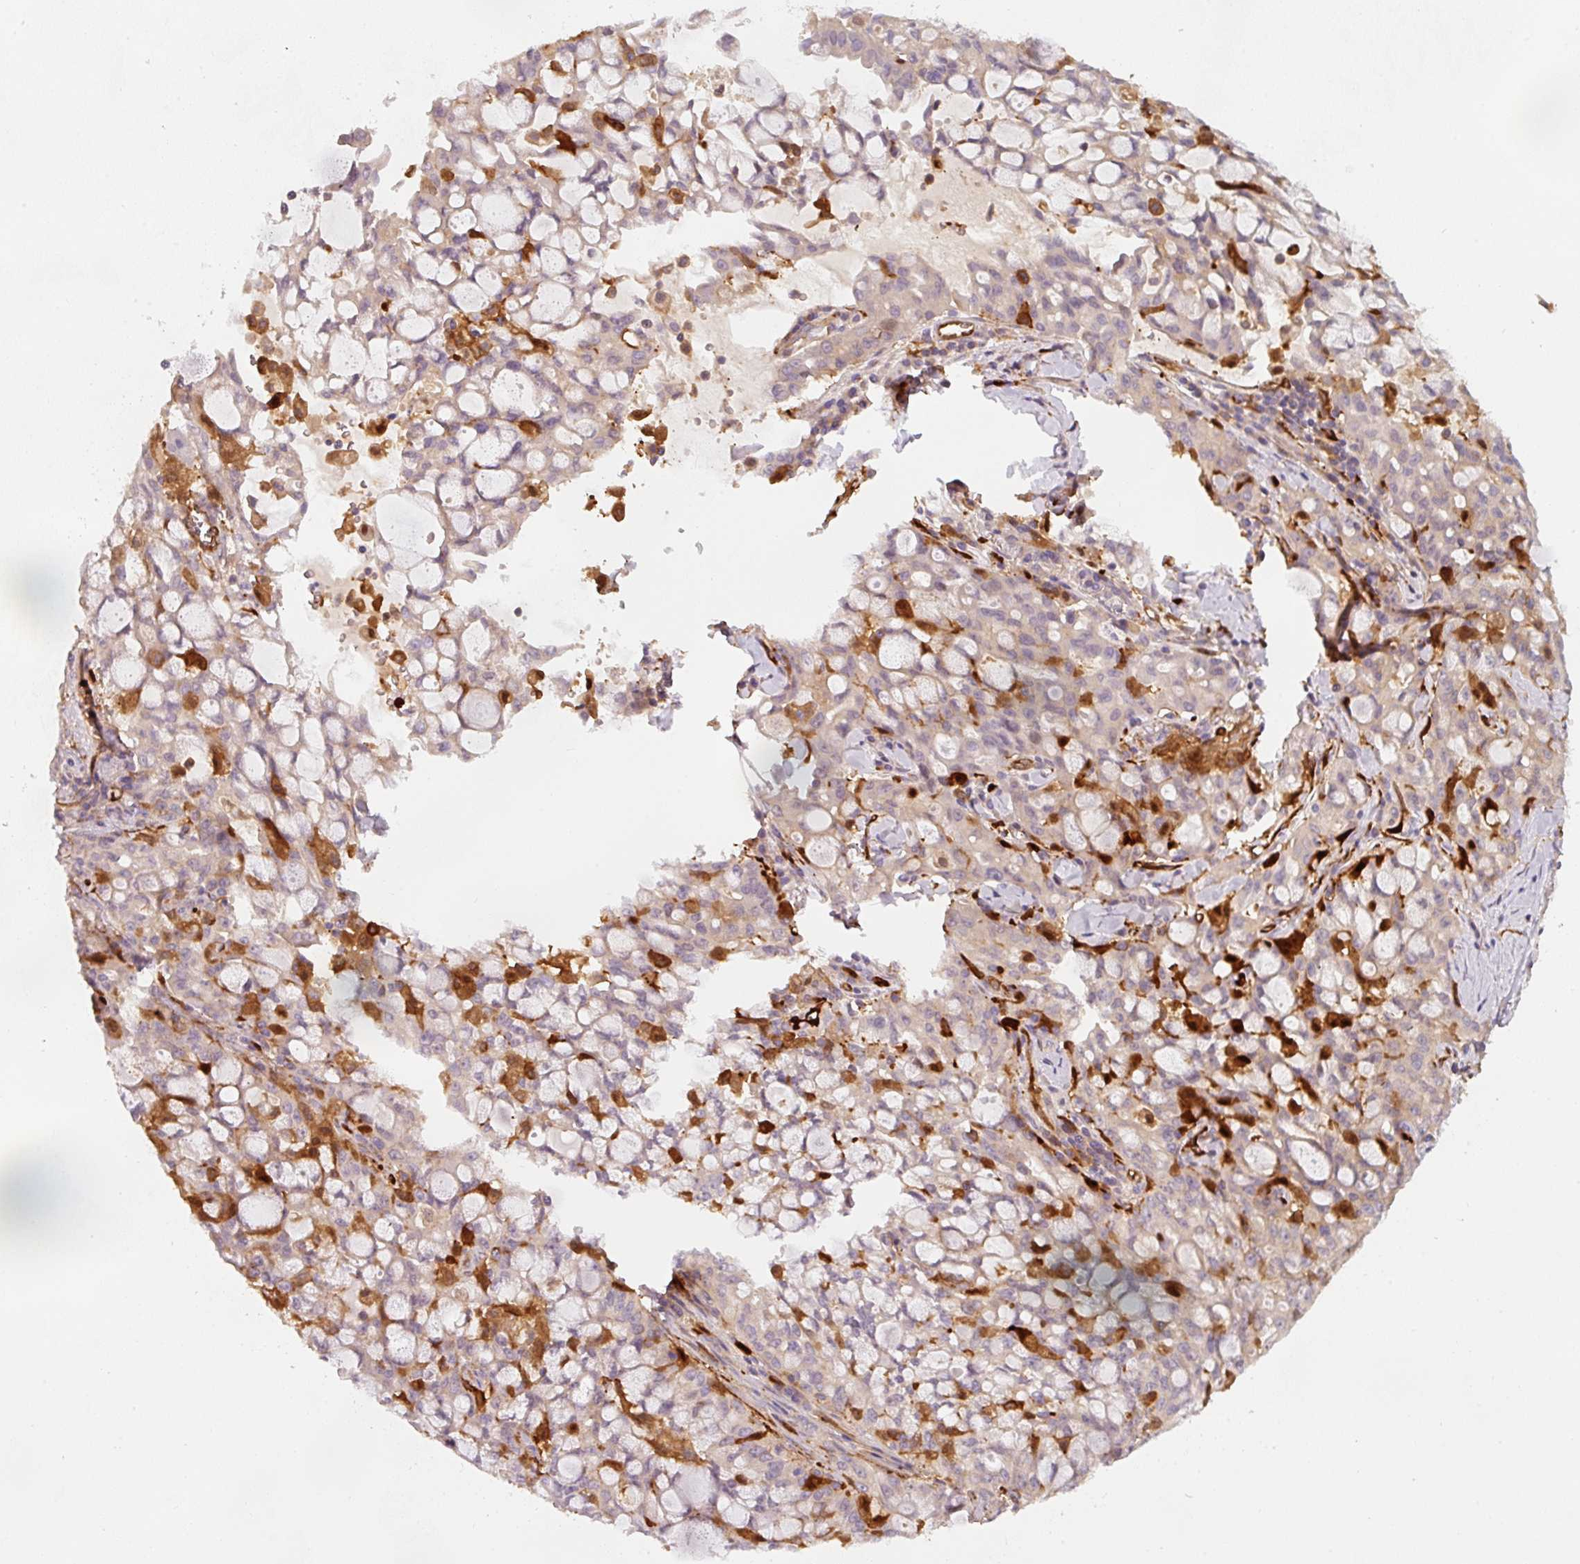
{"staining": {"intensity": "negative", "quantity": "none", "location": "none"}, "tissue": "lung cancer", "cell_type": "Tumor cells", "image_type": "cancer", "snomed": [{"axis": "morphology", "description": "Adenocarcinoma, NOS"}, {"axis": "topography", "description": "Lung"}], "caption": "An immunohistochemistry photomicrograph of lung adenocarcinoma is shown. There is no staining in tumor cells of lung adenocarcinoma.", "gene": "IQGAP2", "patient": {"sex": "female", "age": 44}}